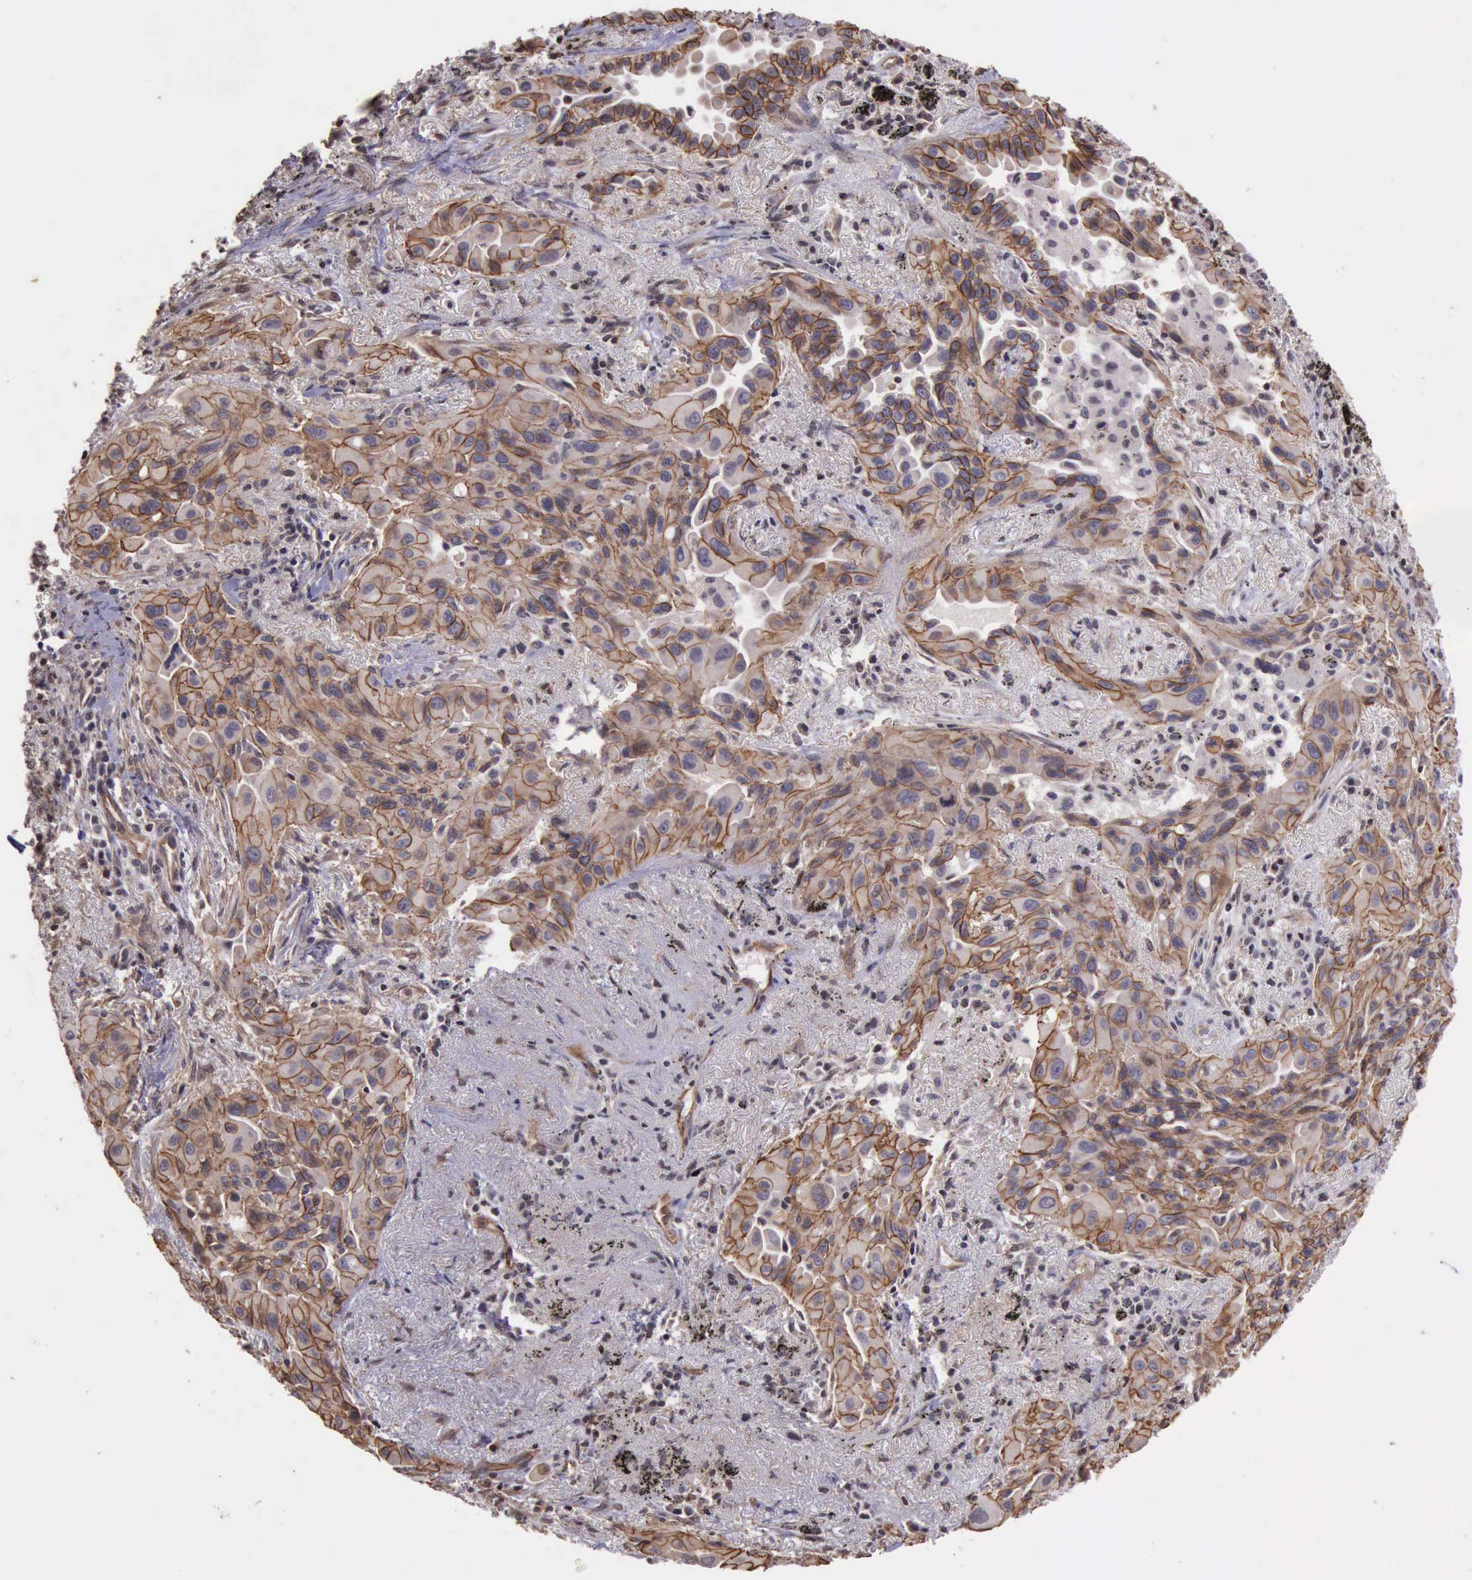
{"staining": {"intensity": "moderate", "quantity": ">75%", "location": "cytoplasmic/membranous"}, "tissue": "lung cancer", "cell_type": "Tumor cells", "image_type": "cancer", "snomed": [{"axis": "morphology", "description": "Adenocarcinoma, NOS"}, {"axis": "topography", "description": "Lung"}], "caption": "DAB immunohistochemical staining of adenocarcinoma (lung) reveals moderate cytoplasmic/membranous protein staining in approximately >75% of tumor cells. (DAB (3,3'-diaminobenzidine) IHC, brown staining for protein, blue staining for nuclei).", "gene": "CTNNB1", "patient": {"sex": "male", "age": 68}}